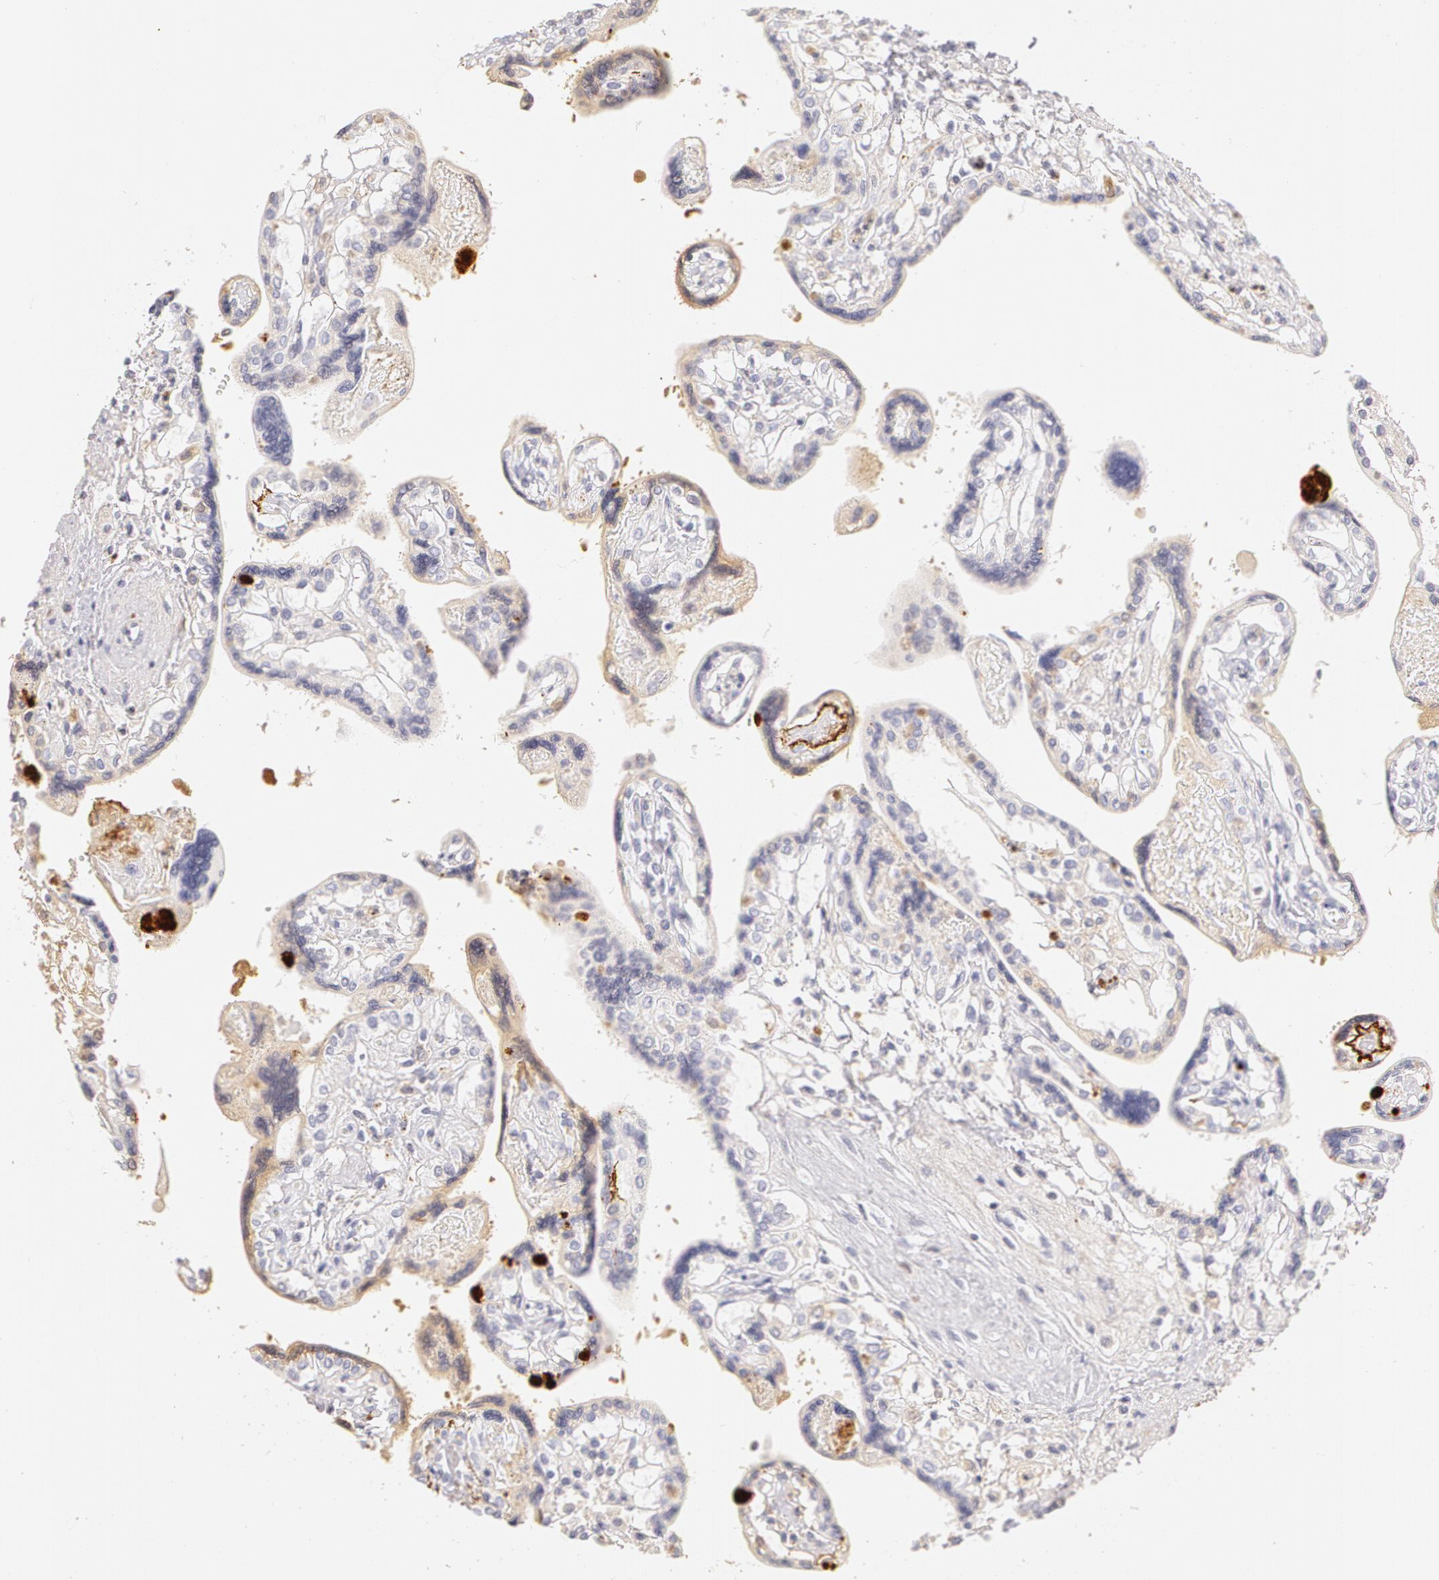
{"staining": {"intensity": "negative", "quantity": "none", "location": "none"}, "tissue": "placenta", "cell_type": "Decidual cells", "image_type": "normal", "snomed": [{"axis": "morphology", "description": "Normal tissue, NOS"}, {"axis": "topography", "description": "Placenta"}], "caption": "Immunohistochemistry (IHC) photomicrograph of benign human placenta stained for a protein (brown), which reveals no positivity in decidual cells.", "gene": "AHSG", "patient": {"sex": "female", "age": 31}}